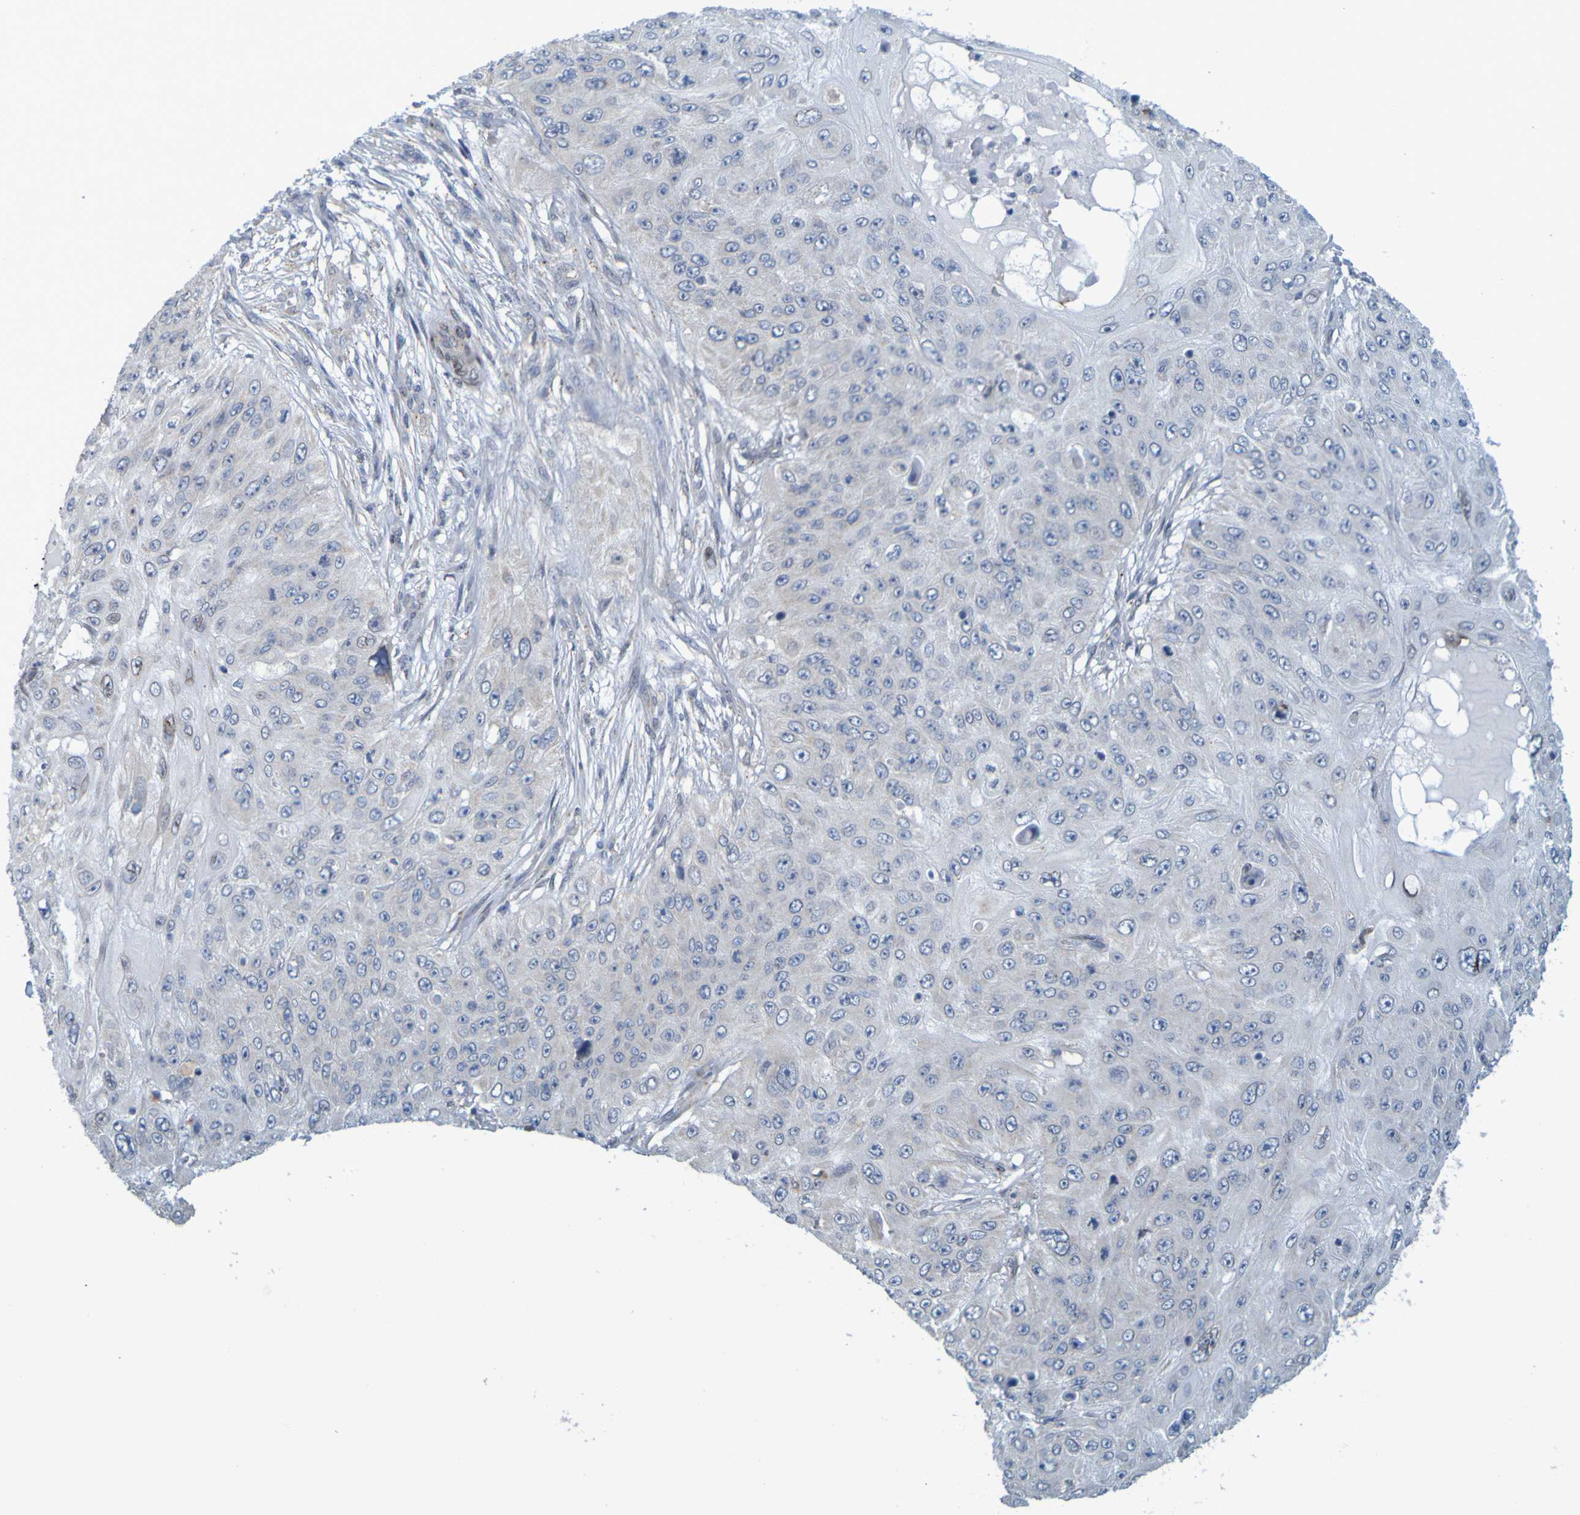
{"staining": {"intensity": "negative", "quantity": "none", "location": "none"}, "tissue": "skin cancer", "cell_type": "Tumor cells", "image_type": "cancer", "snomed": [{"axis": "morphology", "description": "Squamous cell carcinoma, NOS"}, {"axis": "topography", "description": "Skin"}], "caption": "This is an immunohistochemistry photomicrograph of skin squamous cell carcinoma. There is no staining in tumor cells.", "gene": "MAG", "patient": {"sex": "female", "age": 80}}